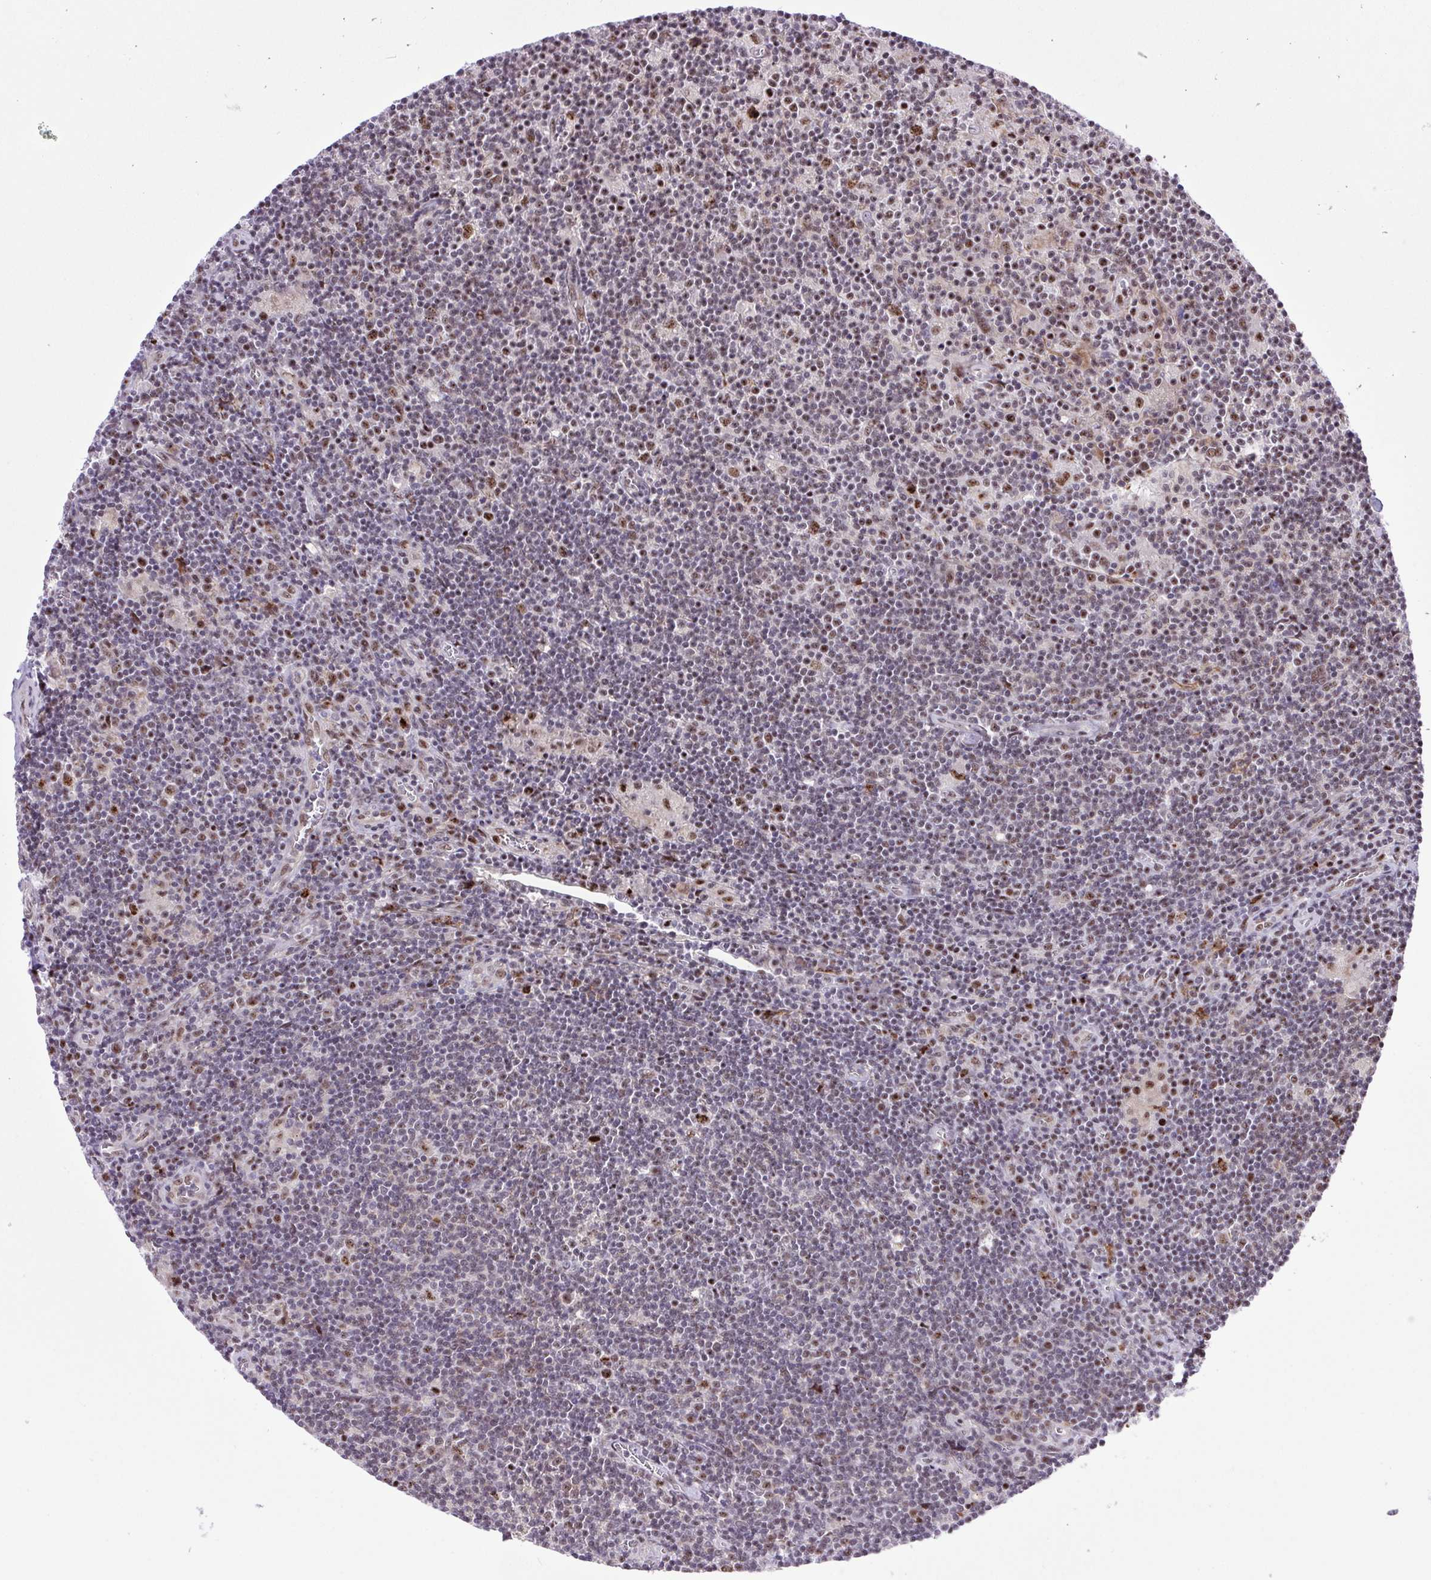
{"staining": {"intensity": "negative", "quantity": "none", "location": "none"}, "tissue": "lymphoma", "cell_type": "Tumor cells", "image_type": "cancer", "snomed": [{"axis": "morphology", "description": "Hodgkin's disease, NOS"}, {"axis": "topography", "description": "Lymph node"}], "caption": "Immunohistochemistry micrograph of human Hodgkin's disease stained for a protein (brown), which shows no expression in tumor cells. Brightfield microscopy of immunohistochemistry (IHC) stained with DAB (brown) and hematoxylin (blue), captured at high magnification.", "gene": "ERG", "patient": {"sex": "male", "age": 40}}